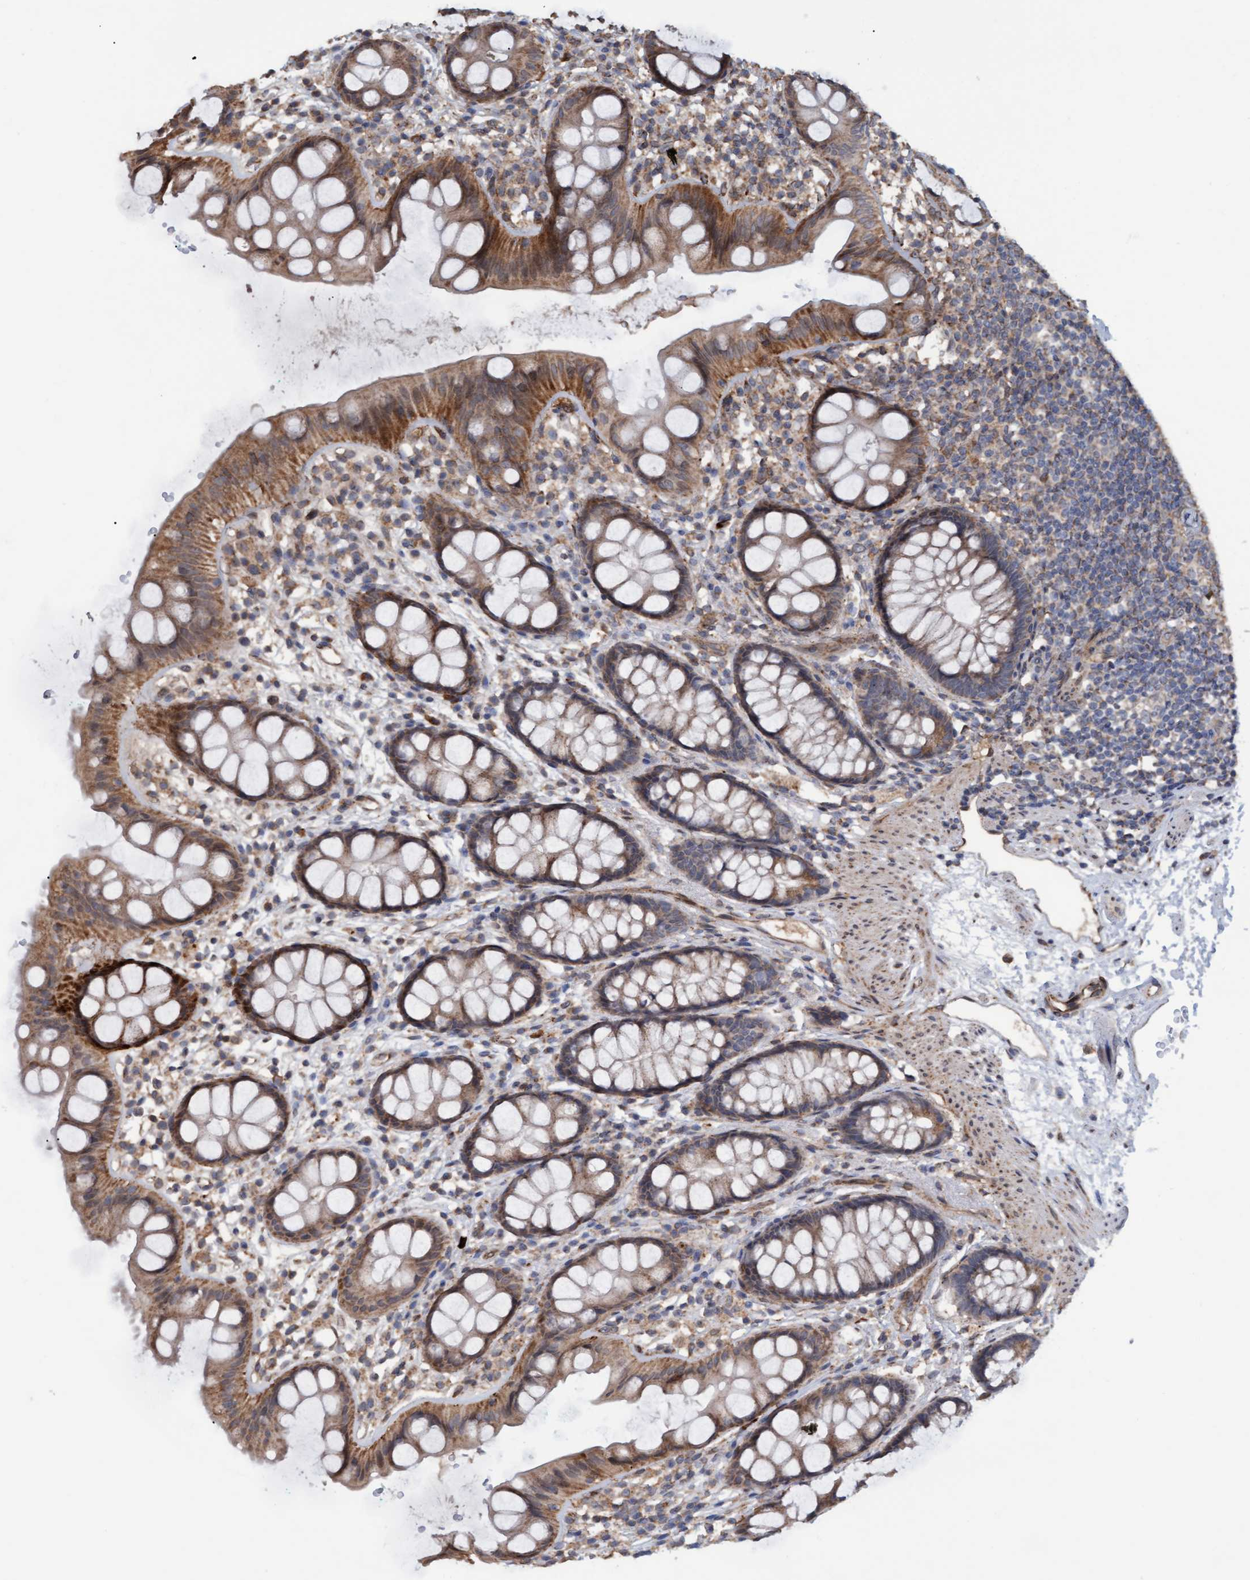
{"staining": {"intensity": "moderate", "quantity": ">75%", "location": "cytoplasmic/membranous"}, "tissue": "rectum", "cell_type": "Glandular cells", "image_type": "normal", "snomed": [{"axis": "morphology", "description": "Normal tissue, NOS"}, {"axis": "topography", "description": "Rectum"}], "caption": "A brown stain labels moderate cytoplasmic/membranous expression of a protein in glandular cells of normal human rectum. The protein of interest is stained brown, and the nuclei are stained in blue (DAB IHC with brightfield microscopy, high magnification).", "gene": "MGLL", "patient": {"sex": "female", "age": 65}}